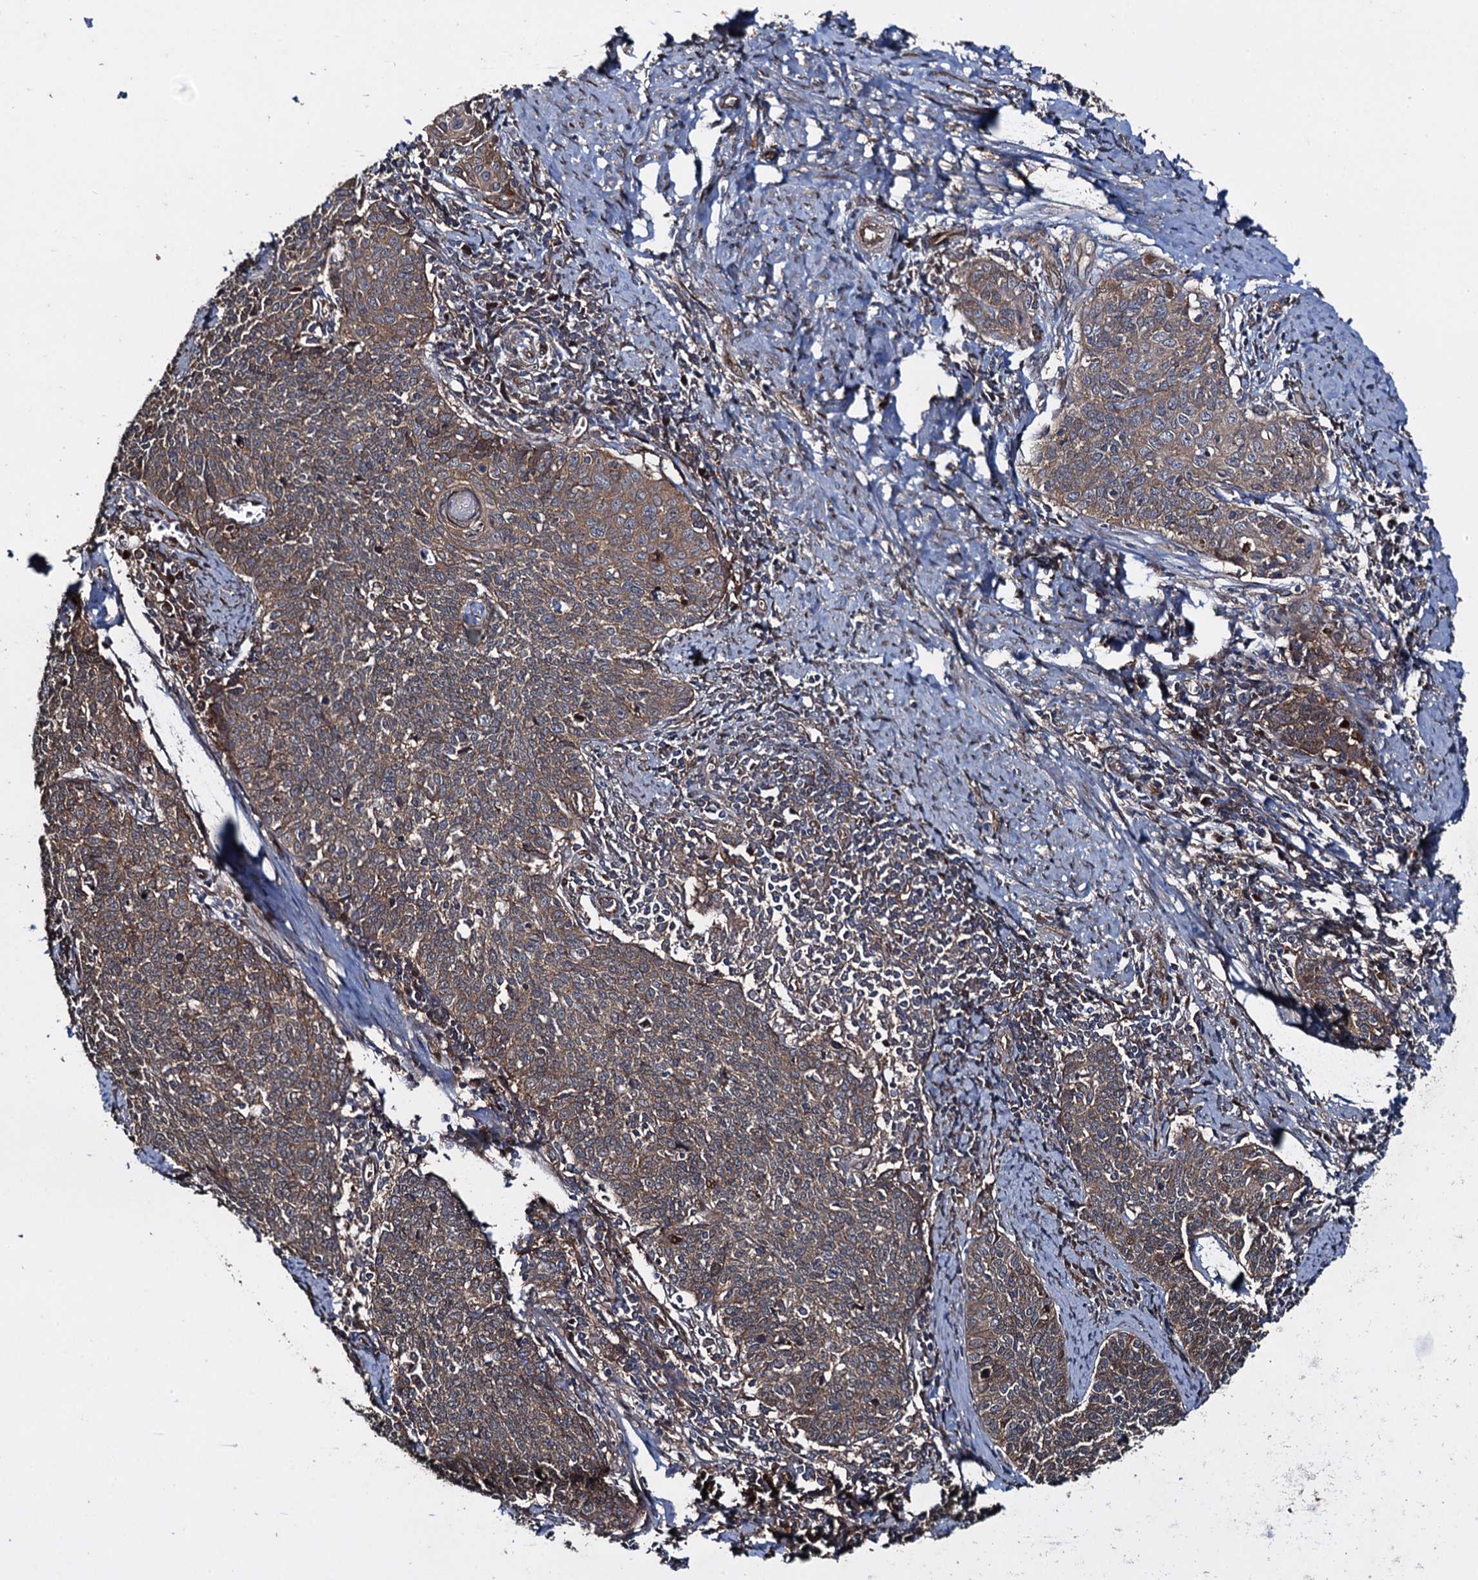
{"staining": {"intensity": "moderate", "quantity": ">75%", "location": "cytoplasmic/membranous"}, "tissue": "cervical cancer", "cell_type": "Tumor cells", "image_type": "cancer", "snomed": [{"axis": "morphology", "description": "Squamous cell carcinoma, NOS"}, {"axis": "topography", "description": "Cervix"}], "caption": "Brown immunohistochemical staining in human cervical cancer demonstrates moderate cytoplasmic/membranous expression in about >75% of tumor cells. (DAB (3,3'-diaminobenzidine) IHC, brown staining for protein, blue staining for nuclei).", "gene": "RHOBTB1", "patient": {"sex": "female", "age": 39}}